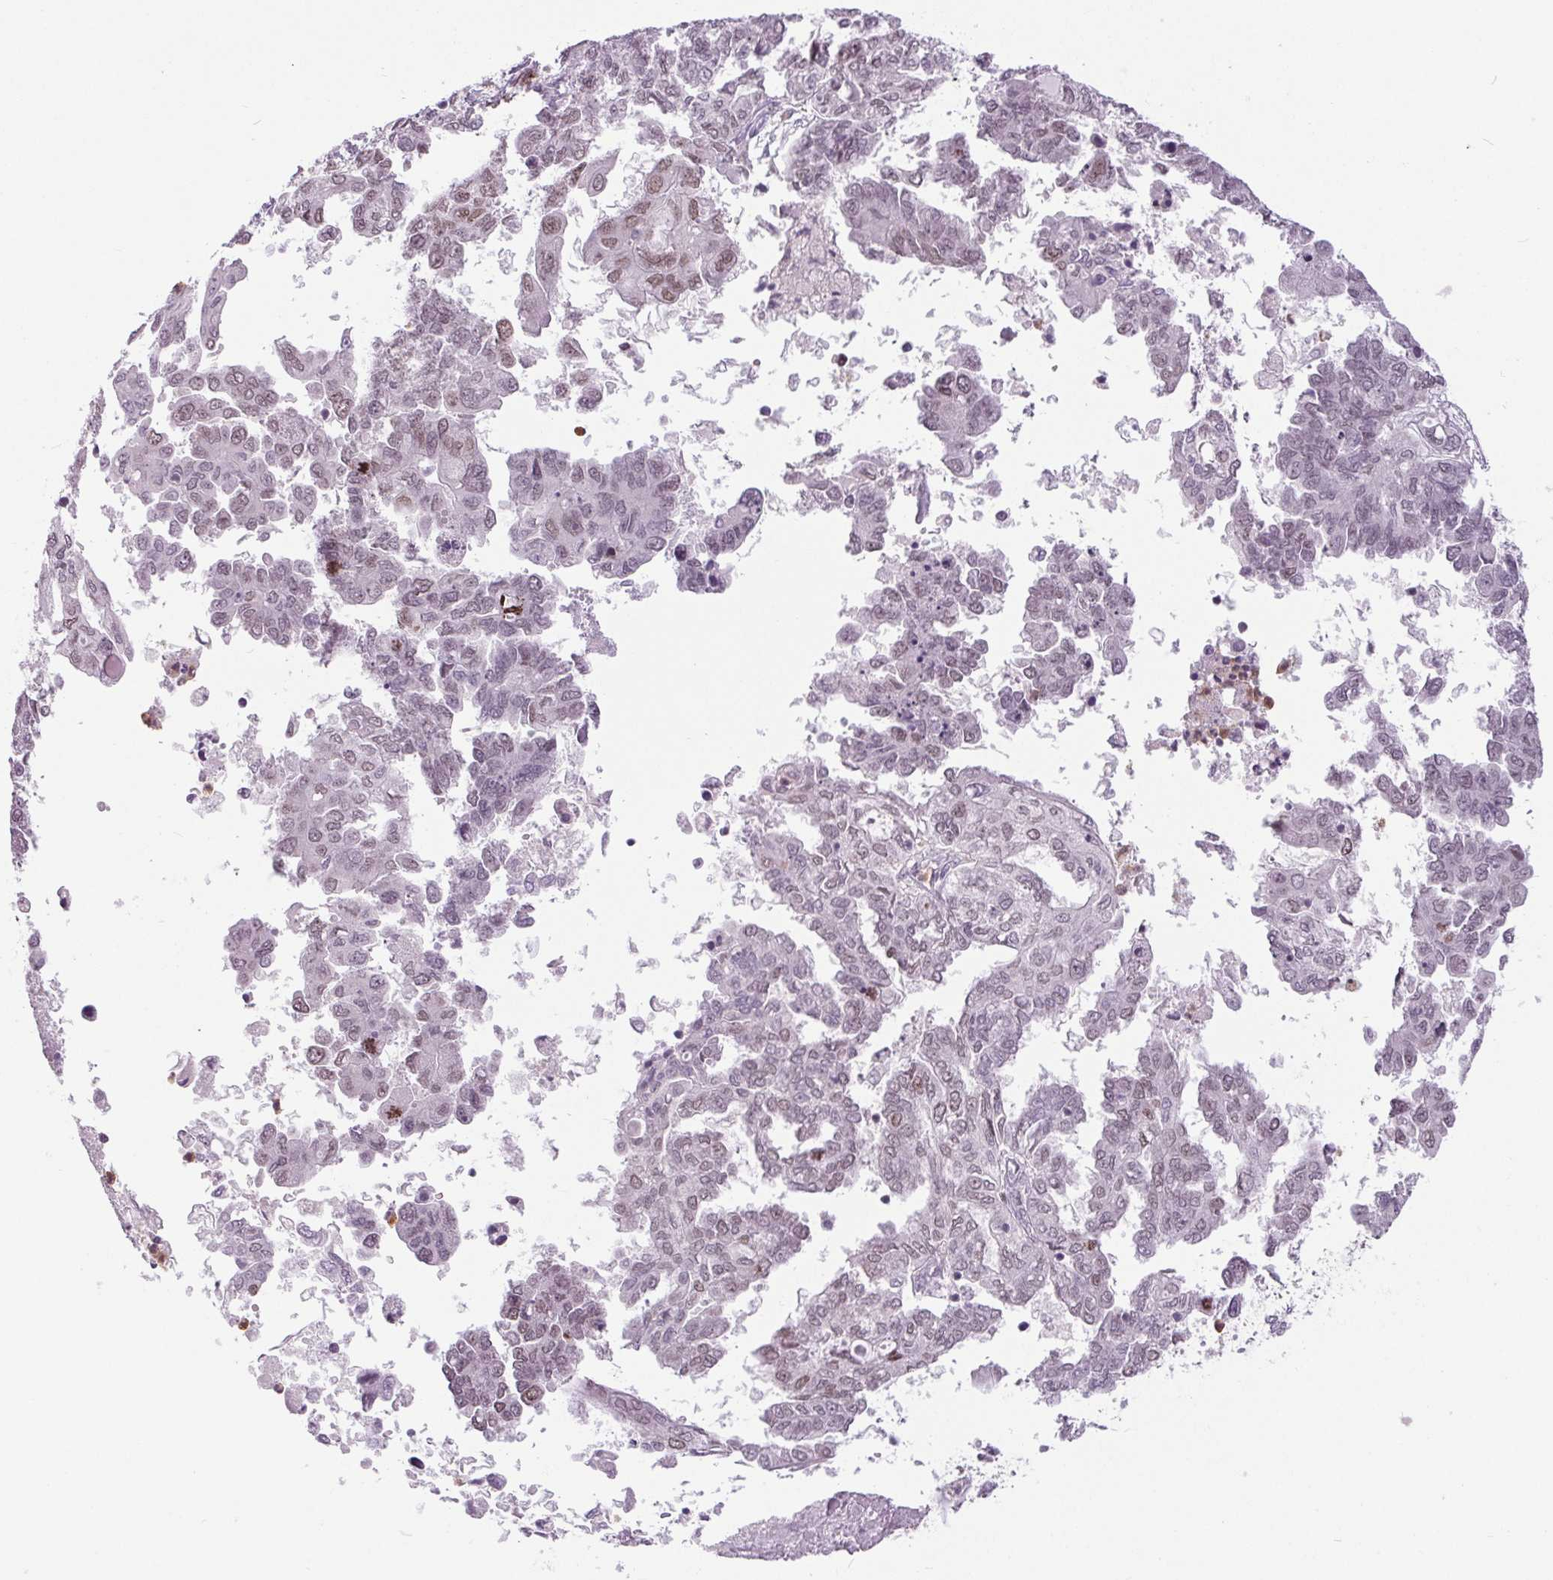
{"staining": {"intensity": "negative", "quantity": "none", "location": "none"}, "tissue": "ovarian cancer", "cell_type": "Tumor cells", "image_type": "cancer", "snomed": [{"axis": "morphology", "description": "Cystadenocarcinoma, serous, NOS"}, {"axis": "topography", "description": "Ovary"}], "caption": "Tumor cells show no significant expression in ovarian cancer (serous cystadenocarcinoma).", "gene": "SMIM6", "patient": {"sex": "female", "age": 53}}